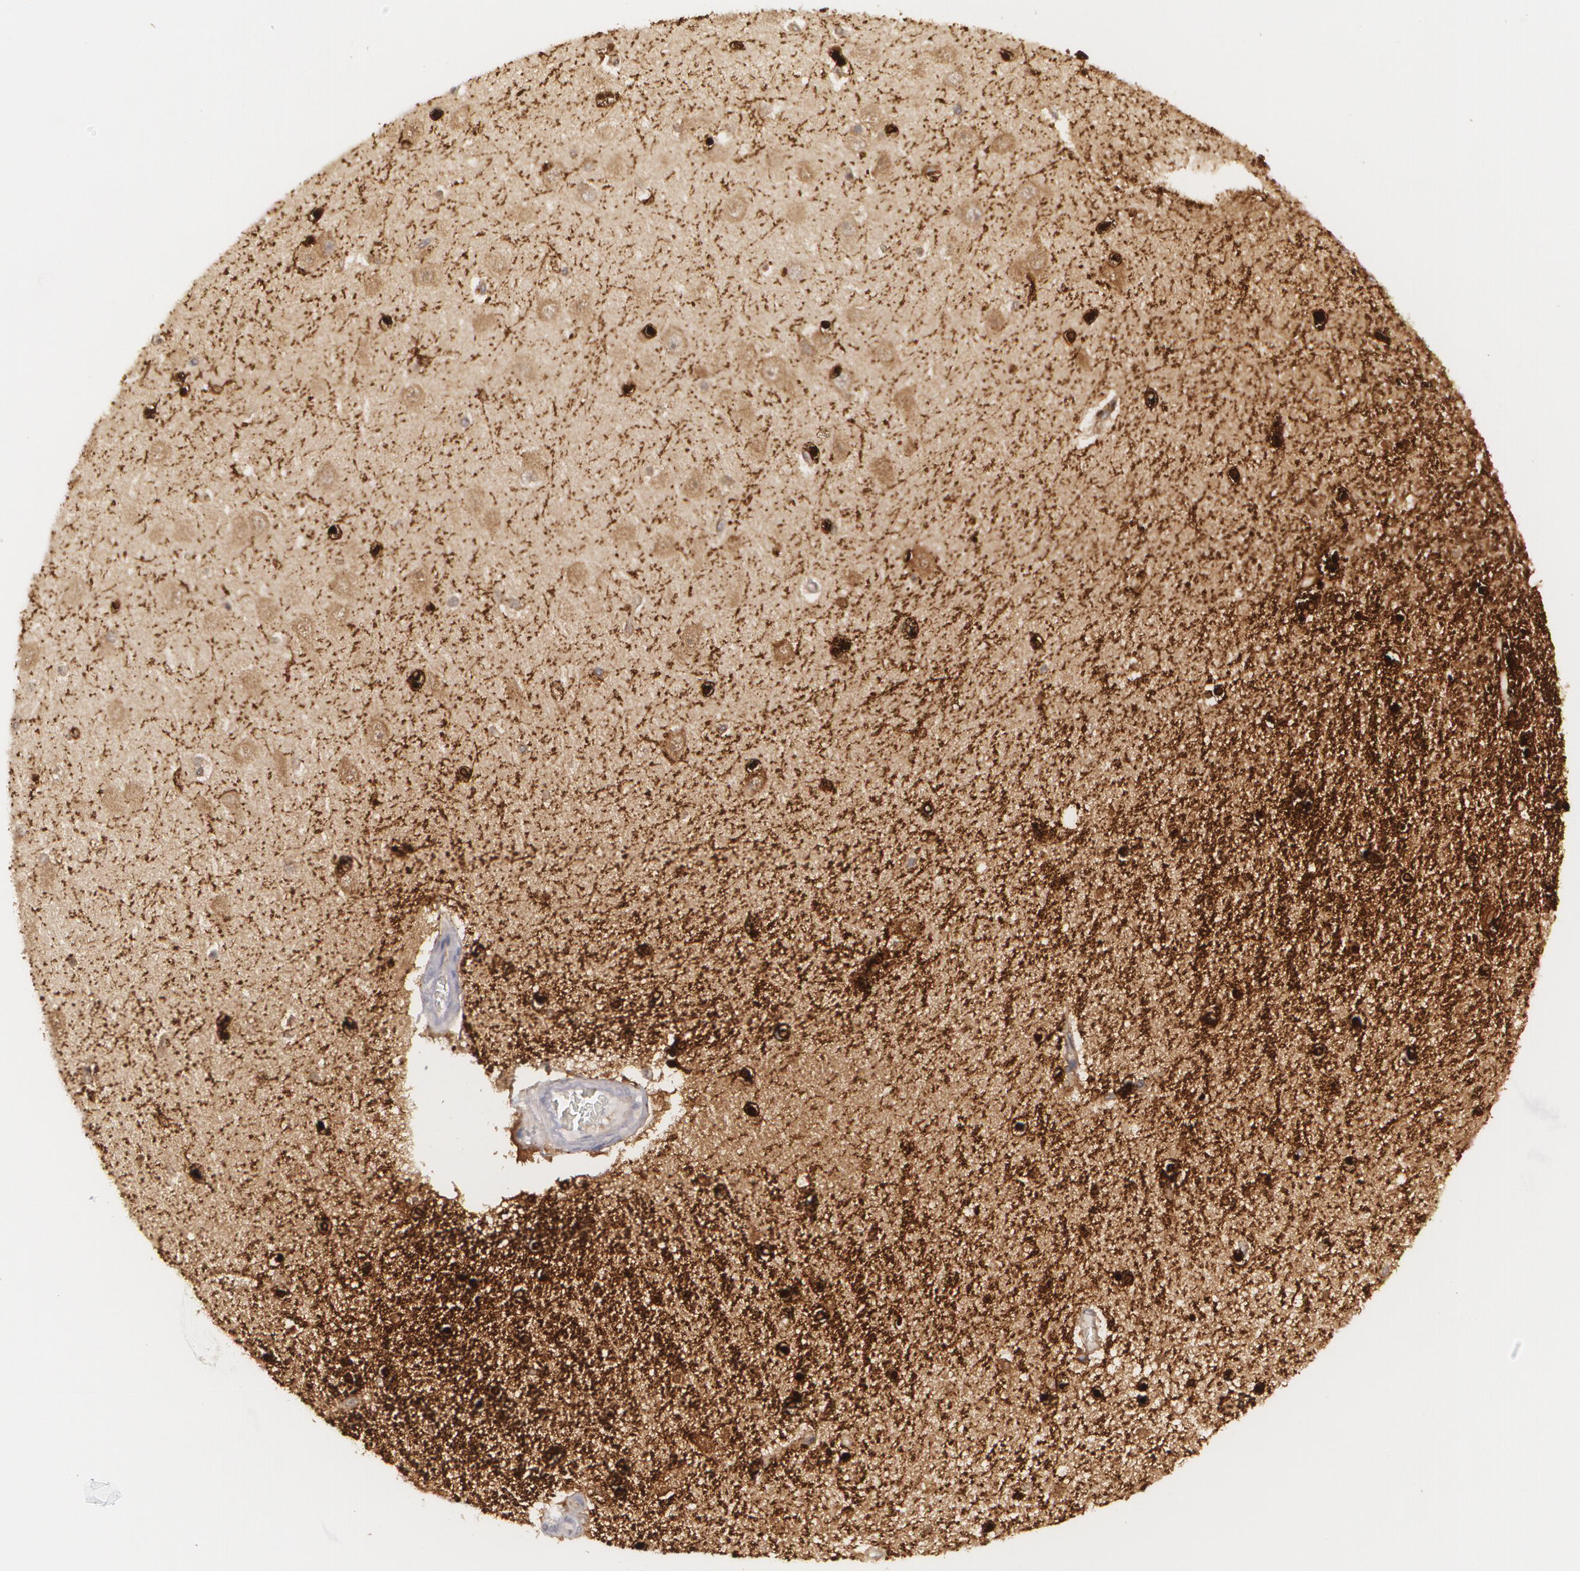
{"staining": {"intensity": "strong", "quantity": ">75%", "location": "cytoplasmic/membranous"}, "tissue": "hippocampus", "cell_type": "Glial cells", "image_type": "normal", "snomed": [{"axis": "morphology", "description": "Normal tissue, NOS"}, {"axis": "topography", "description": "Hippocampus"}], "caption": "This image reveals normal hippocampus stained with immunohistochemistry (IHC) to label a protein in brown. The cytoplasmic/membranous of glial cells show strong positivity for the protein. Nuclei are counter-stained blue.", "gene": "BIN1", "patient": {"sex": "female", "age": 54}}